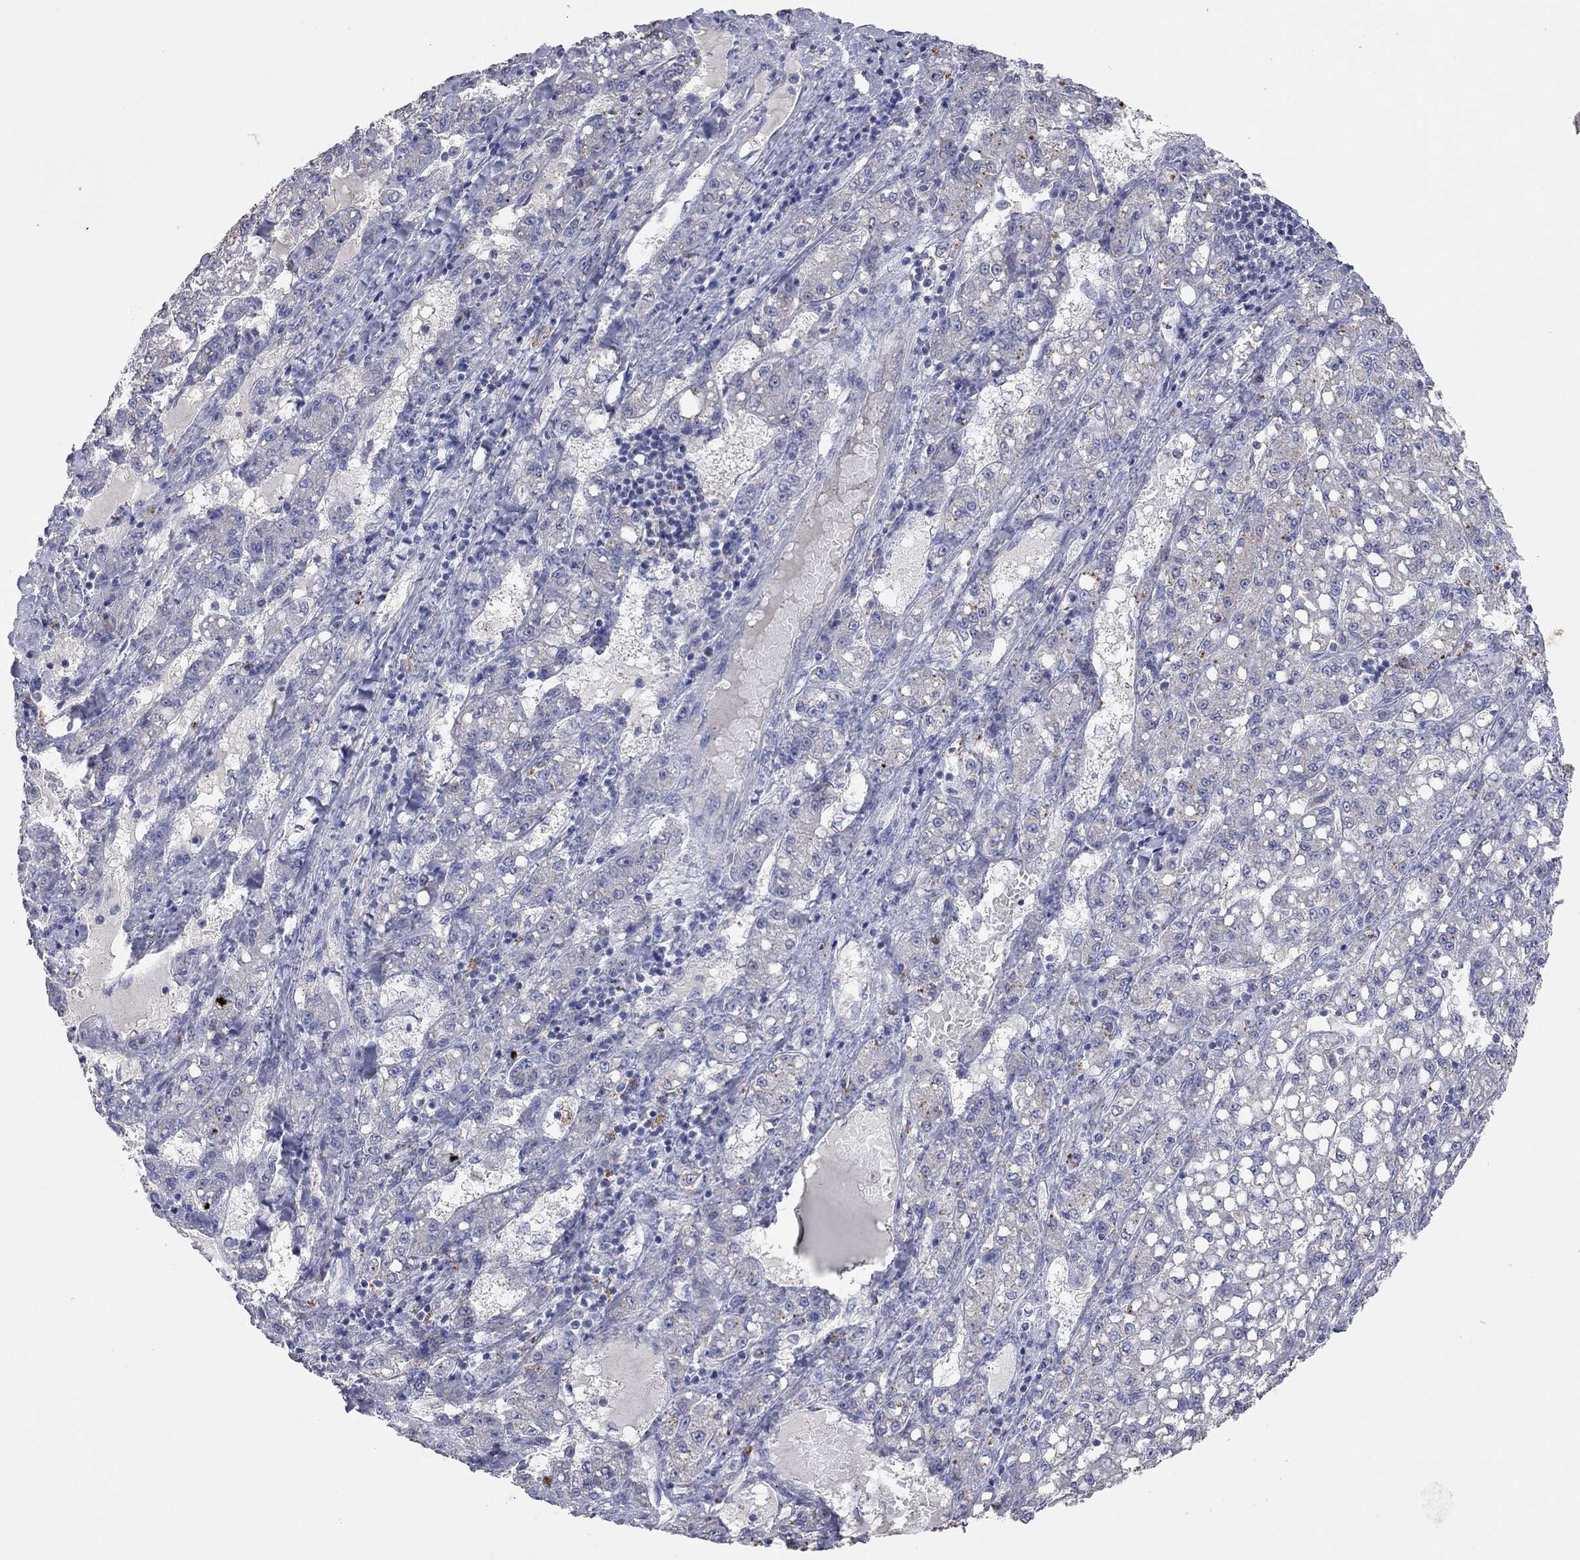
{"staining": {"intensity": "negative", "quantity": "none", "location": "none"}, "tissue": "liver cancer", "cell_type": "Tumor cells", "image_type": "cancer", "snomed": [{"axis": "morphology", "description": "Carcinoma, Hepatocellular, NOS"}, {"axis": "topography", "description": "Liver"}], "caption": "The immunohistochemistry (IHC) image has no significant expression in tumor cells of liver cancer (hepatocellular carcinoma) tissue.", "gene": "MMP13", "patient": {"sex": "female", "age": 65}}